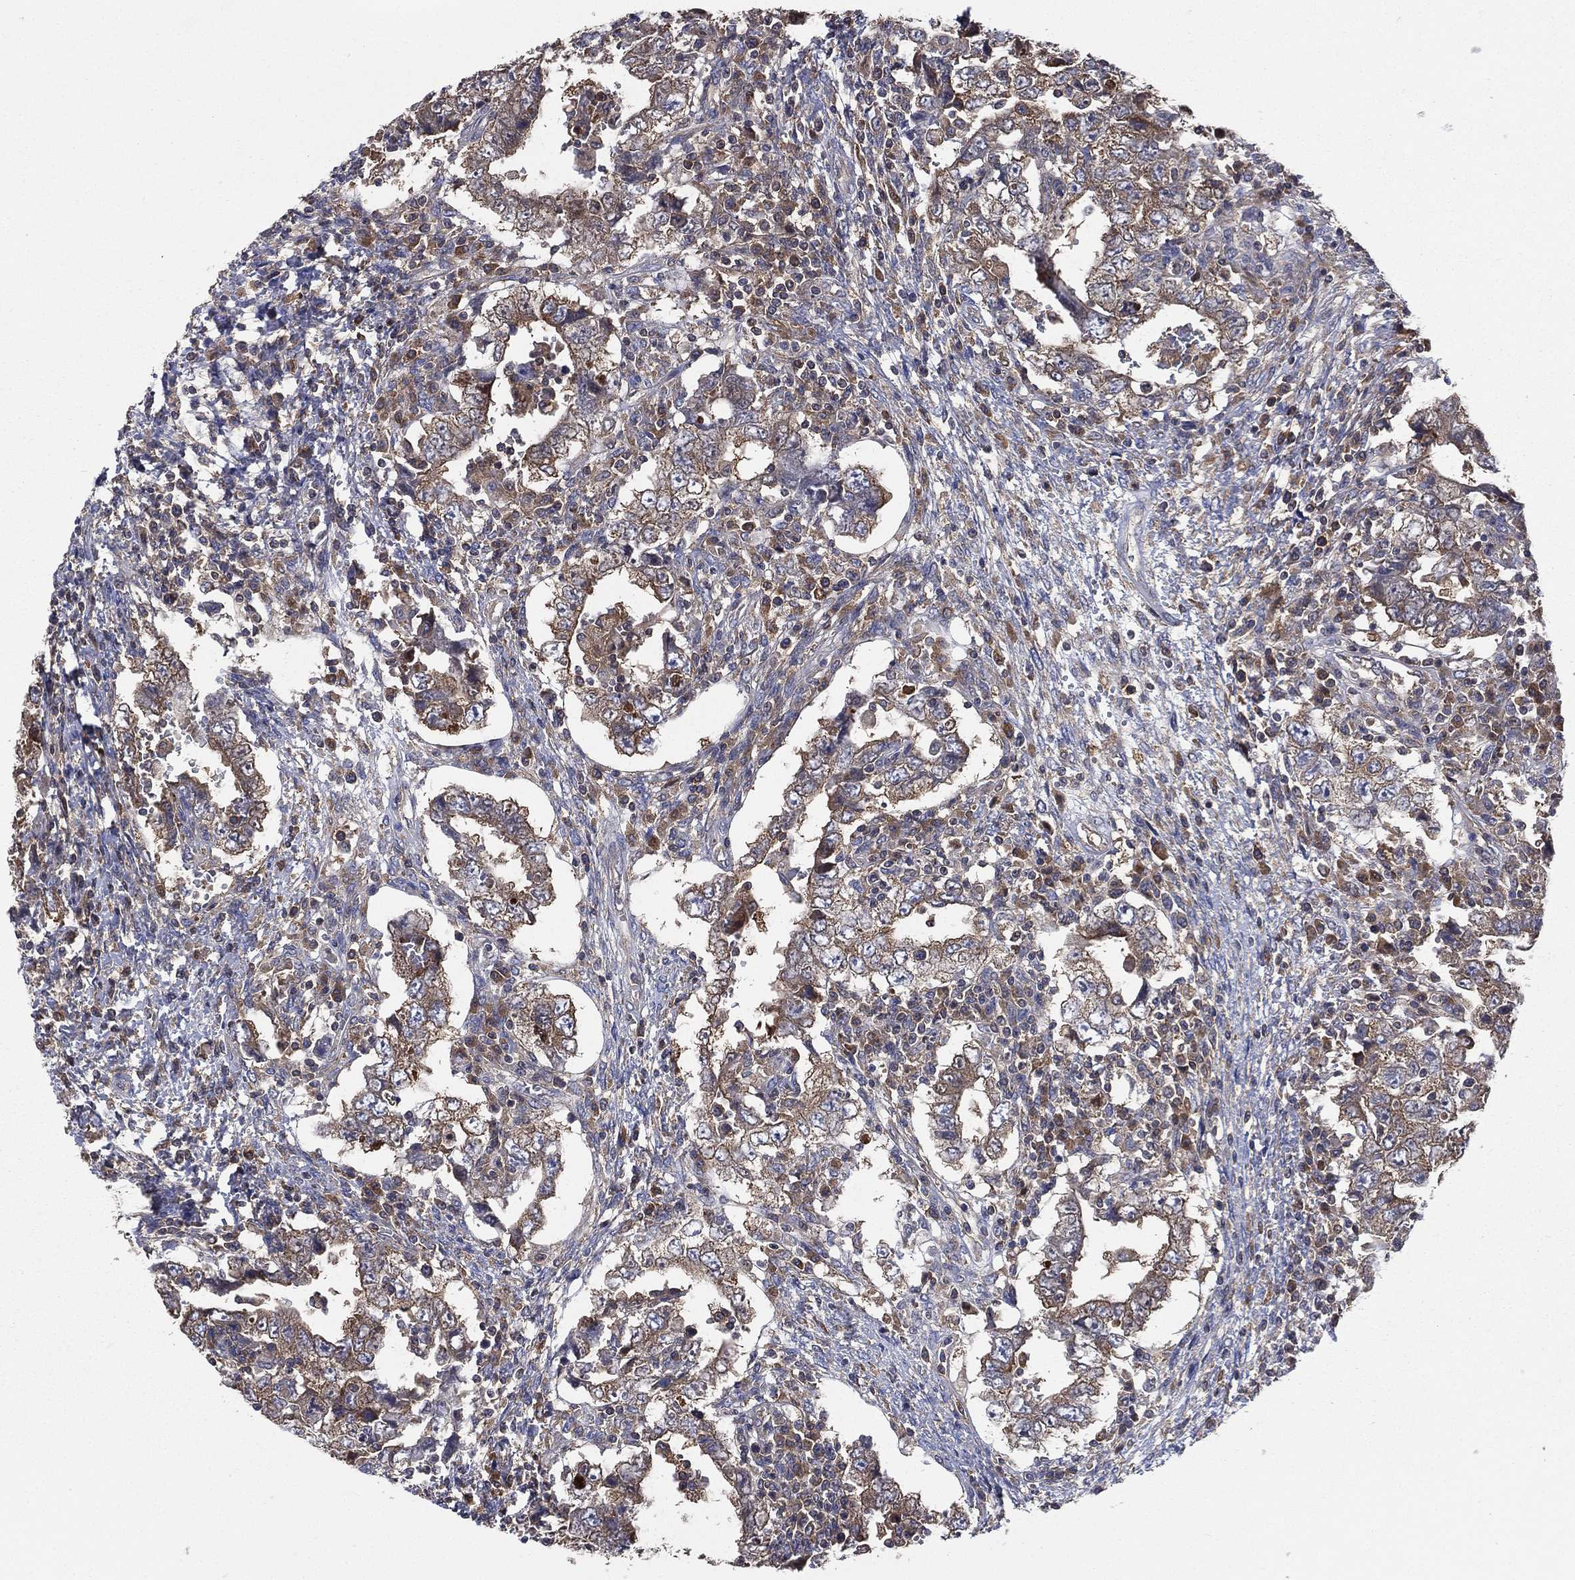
{"staining": {"intensity": "moderate", "quantity": "25%-75%", "location": "cytoplasmic/membranous"}, "tissue": "testis cancer", "cell_type": "Tumor cells", "image_type": "cancer", "snomed": [{"axis": "morphology", "description": "Carcinoma, Embryonal, NOS"}, {"axis": "topography", "description": "Testis"}], "caption": "Protein analysis of embryonal carcinoma (testis) tissue displays moderate cytoplasmic/membranous expression in about 25%-75% of tumor cells.", "gene": "SMPD3", "patient": {"sex": "male", "age": 26}}